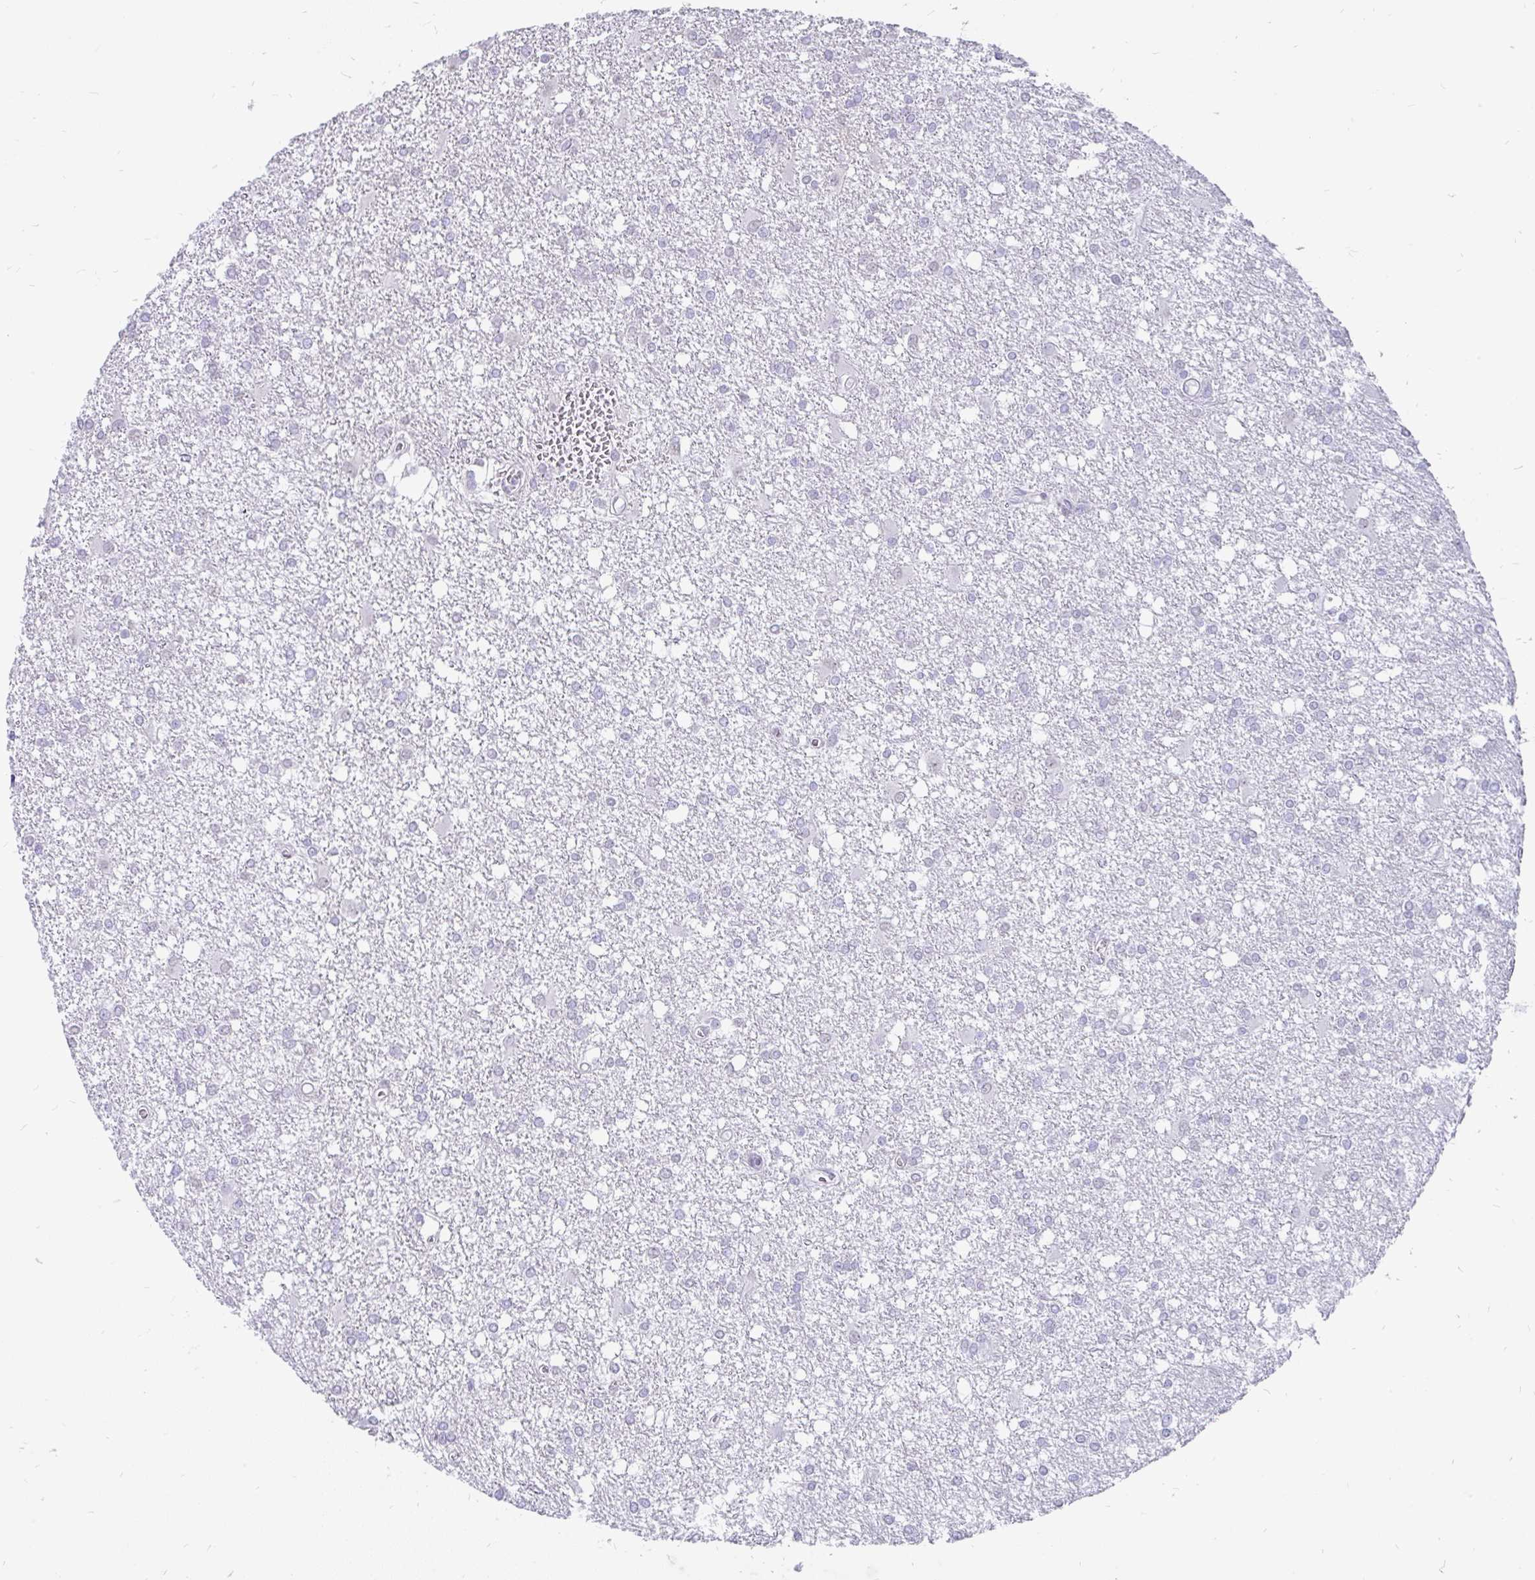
{"staining": {"intensity": "negative", "quantity": "none", "location": "none"}, "tissue": "glioma", "cell_type": "Tumor cells", "image_type": "cancer", "snomed": [{"axis": "morphology", "description": "Glioma, malignant, High grade"}, {"axis": "topography", "description": "Brain"}], "caption": "Malignant glioma (high-grade) was stained to show a protein in brown. There is no significant staining in tumor cells.", "gene": "EML5", "patient": {"sex": "male", "age": 48}}